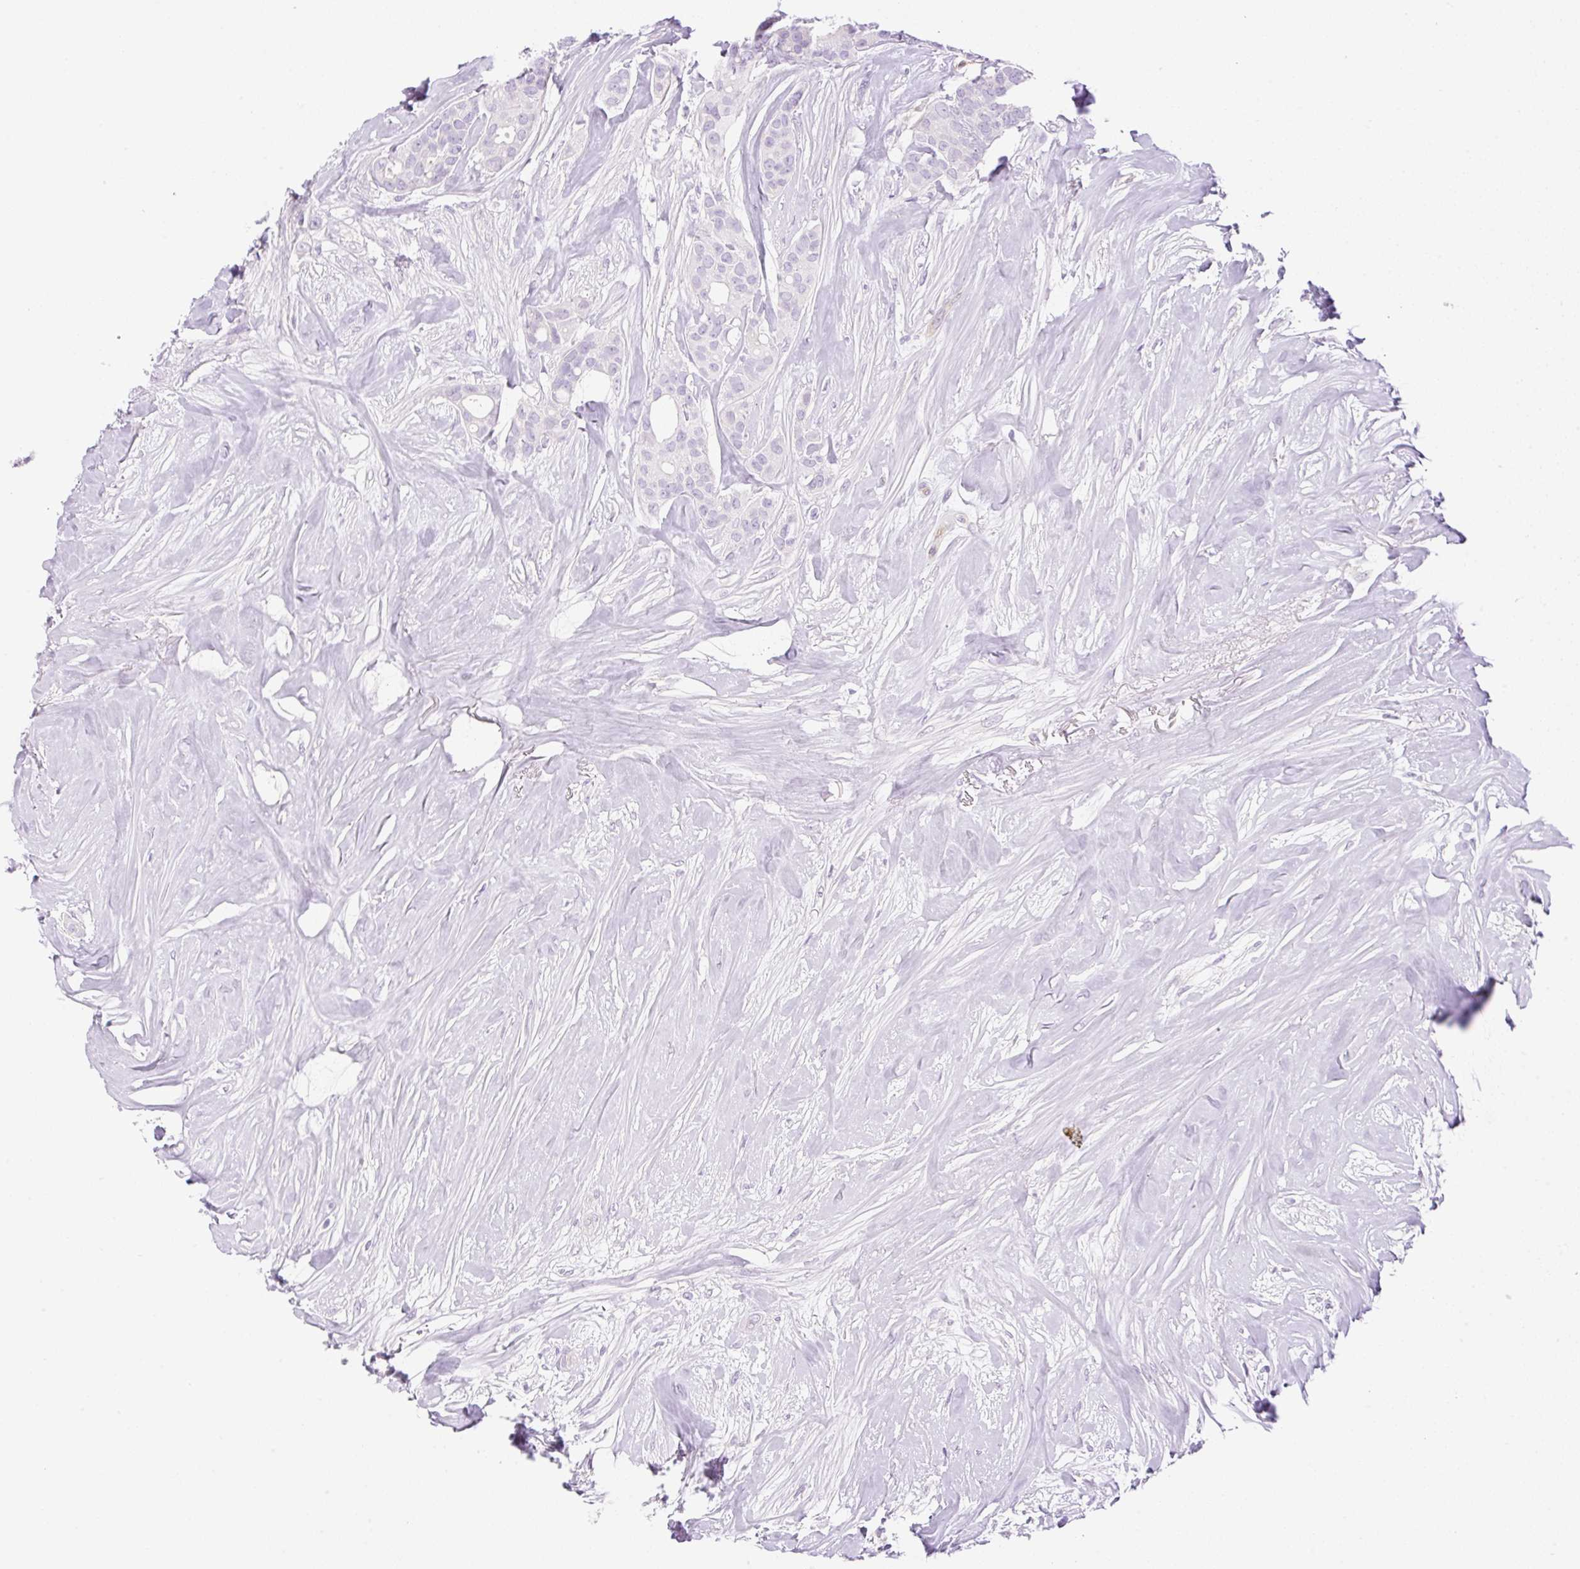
{"staining": {"intensity": "negative", "quantity": "none", "location": "none"}, "tissue": "breast cancer", "cell_type": "Tumor cells", "image_type": "cancer", "snomed": [{"axis": "morphology", "description": "Duct carcinoma"}, {"axis": "topography", "description": "Breast"}], "caption": "This image is of breast invasive ductal carcinoma stained with immunohistochemistry (IHC) to label a protein in brown with the nuclei are counter-stained blue. There is no staining in tumor cells.", "gene": "EHD3", "patient": {"sex": "female", "age": 84}}